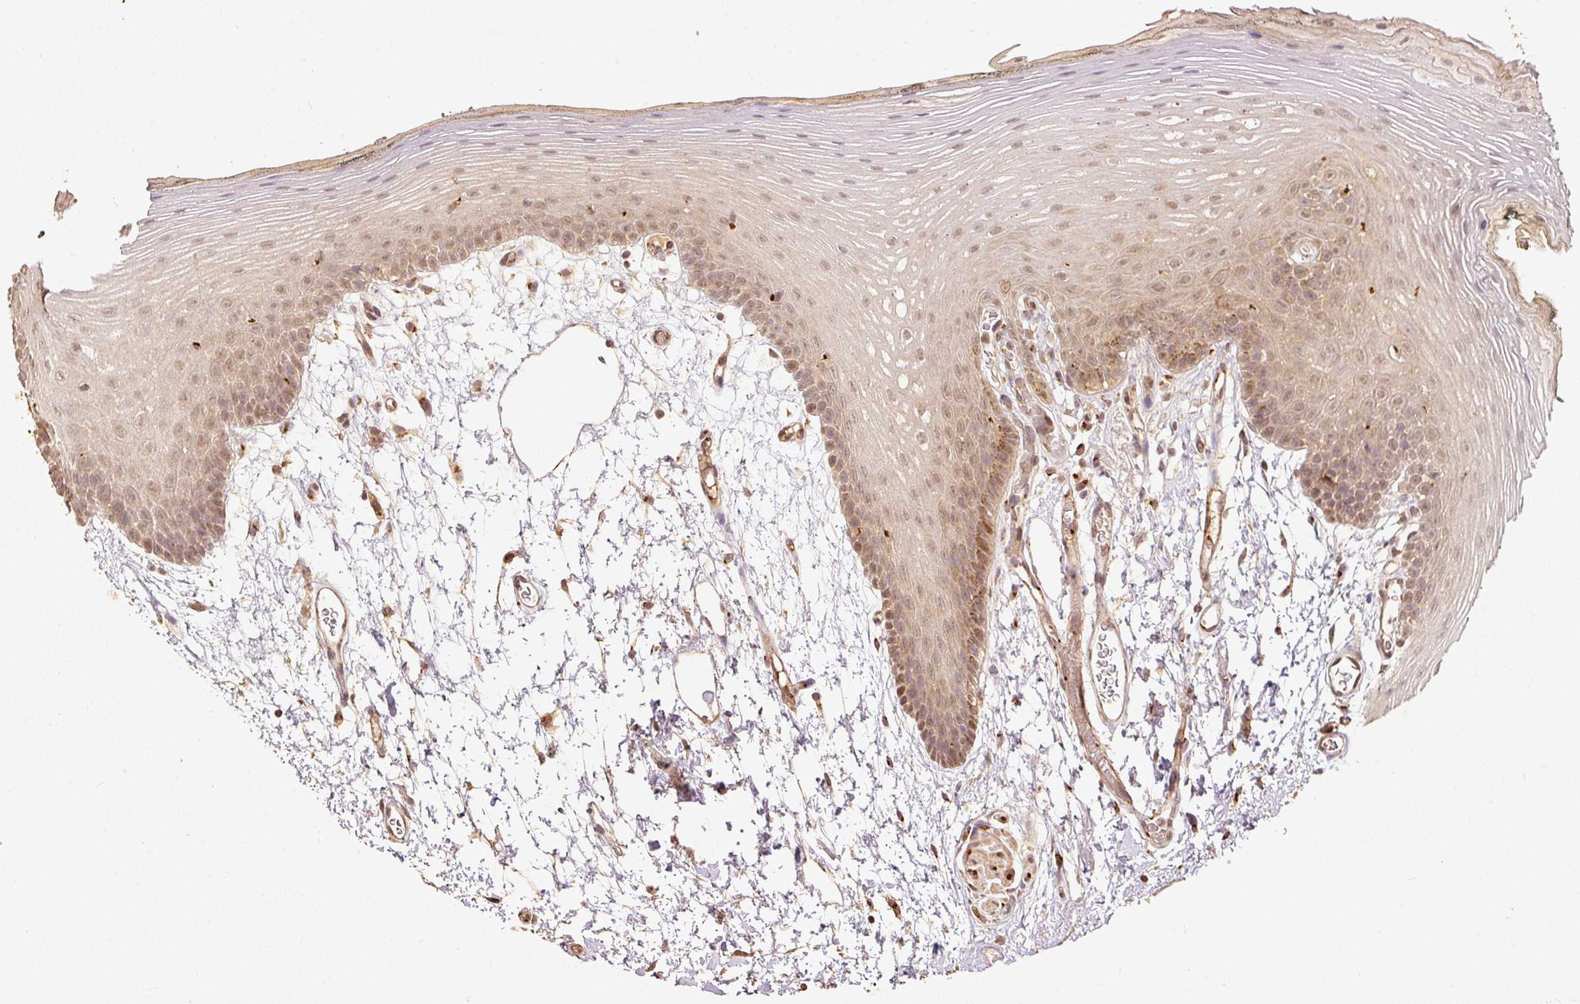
{"staining": {"intensity": "moderate", "quantity": ">75%", "location": "cytoplasmic/membranous"}, "tissue": "oral mucosa", "cell_type": "Squamous epithelial cells", "image_type": "normal", "snomed": [{"axis": "morphology", "description": "Normal tissue, NOS"}, {"axis": "morphology", "description": "Squamous cell carcinoma, NOS"}, {"axis": "topography", "description": "Oral tissue"}, {"axis": "topography", "description": "Head-Neck"}], "caption": "Immunohistochemistry (IHC) of unremarkable human oral mucosa shows medium levels of moderate cytoplasmic/membranous staining in about >75% of squamous epithelial cells.", "gene": "FUT8", "patient": {"sex": "female", "age": 81}}